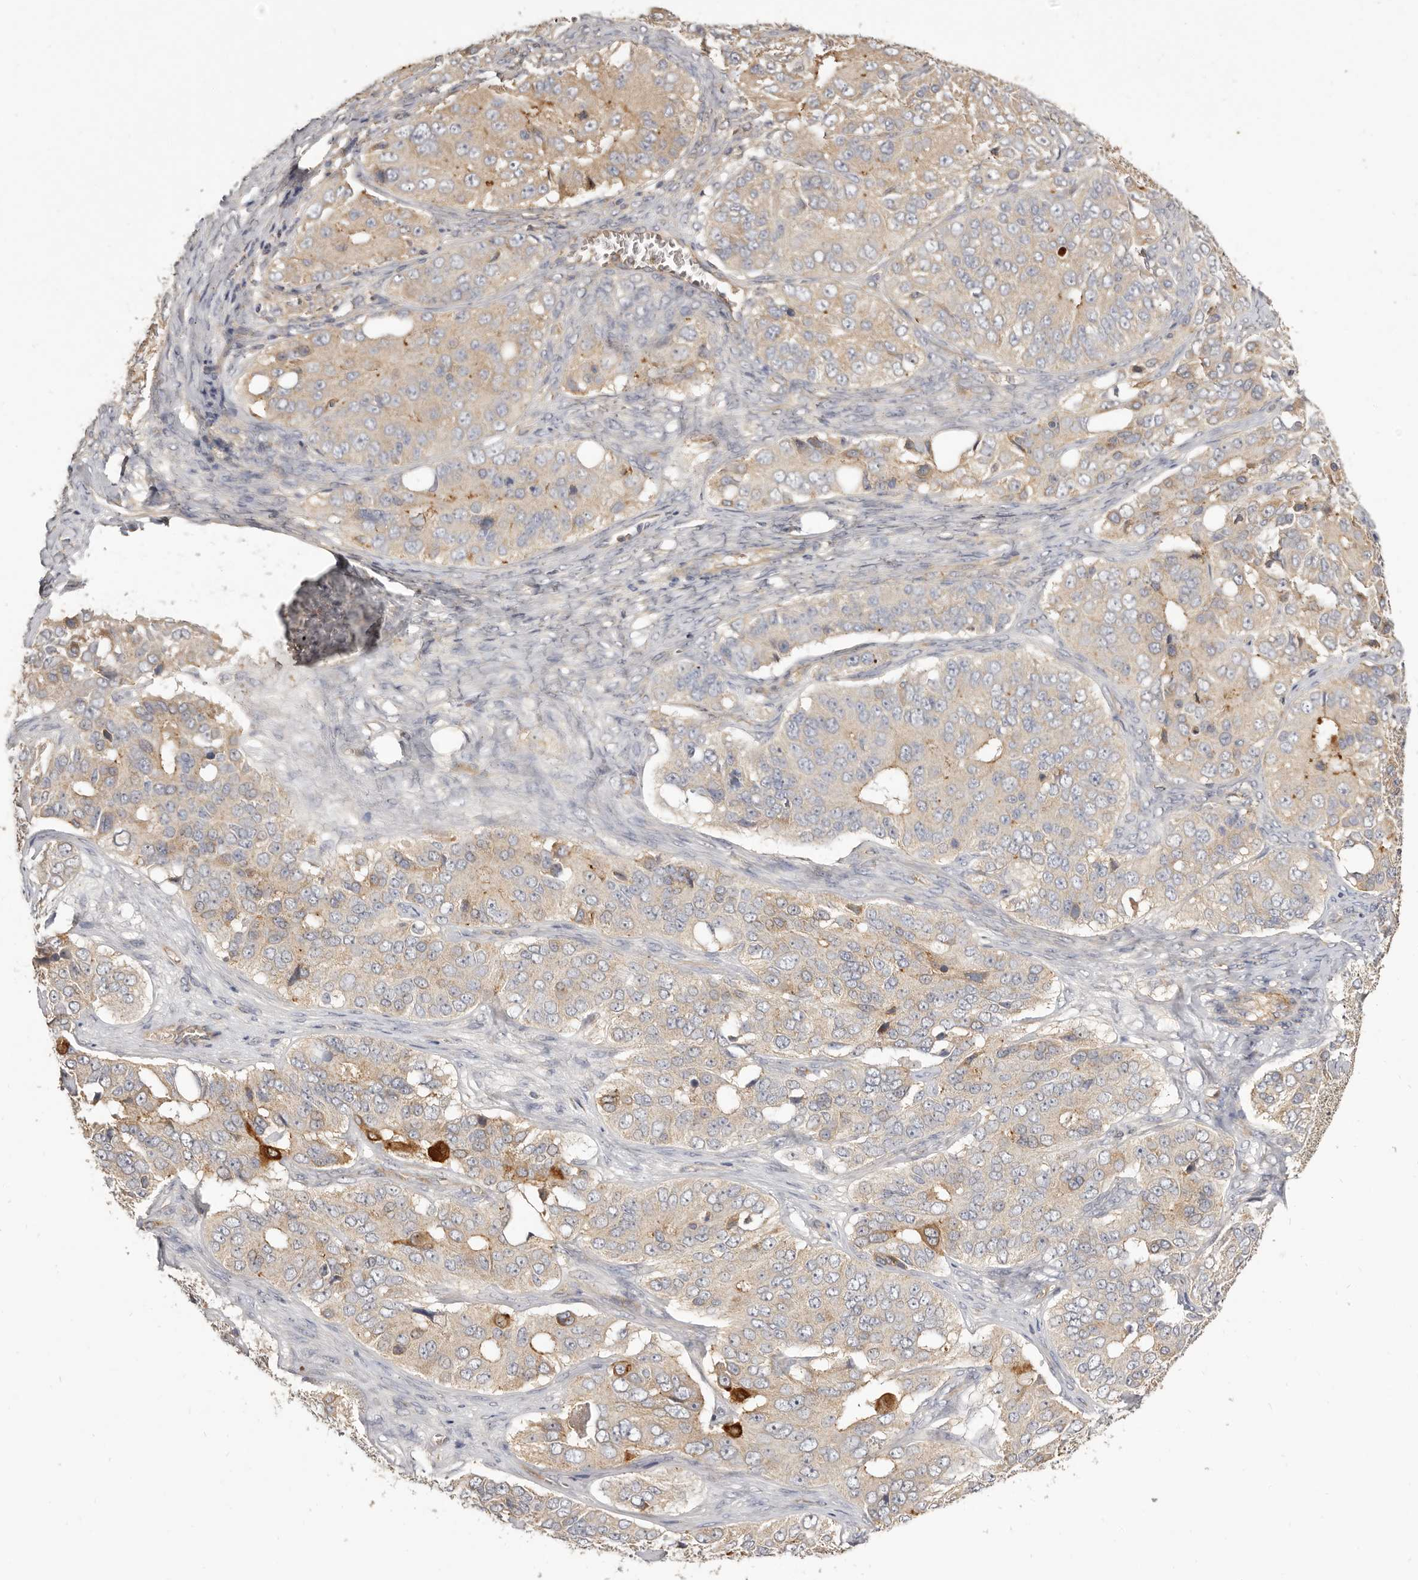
{"staining": {"intensity": "weak", "quantity": "25%-75%", "location": "cytoplasmic/membranous"}, "tissue": "ovarian cancer", "cell_type": "Tumor cells", "image_type": "cancer", "snomed": [{"axis": "morphology", "description": "Carcinoma, endometroid"}, {"axis": "topography", "description": "Ovary"}], "caption": "IHC staining of ovarian cancer, which reveals low levels of weak cytoplasmic/membranous positivity in about 25%-75% of tumor cells indicating weak cytoplasmic/membranous protein positivity. The staining was performed using DAB (3,3'-diaminobenzidine) (brown) for protein detection and nuclei were counterstained in hematoxylin (blue).", "gene": "ADAMTS9", "patient": {"sex": "female", "age": 51}}